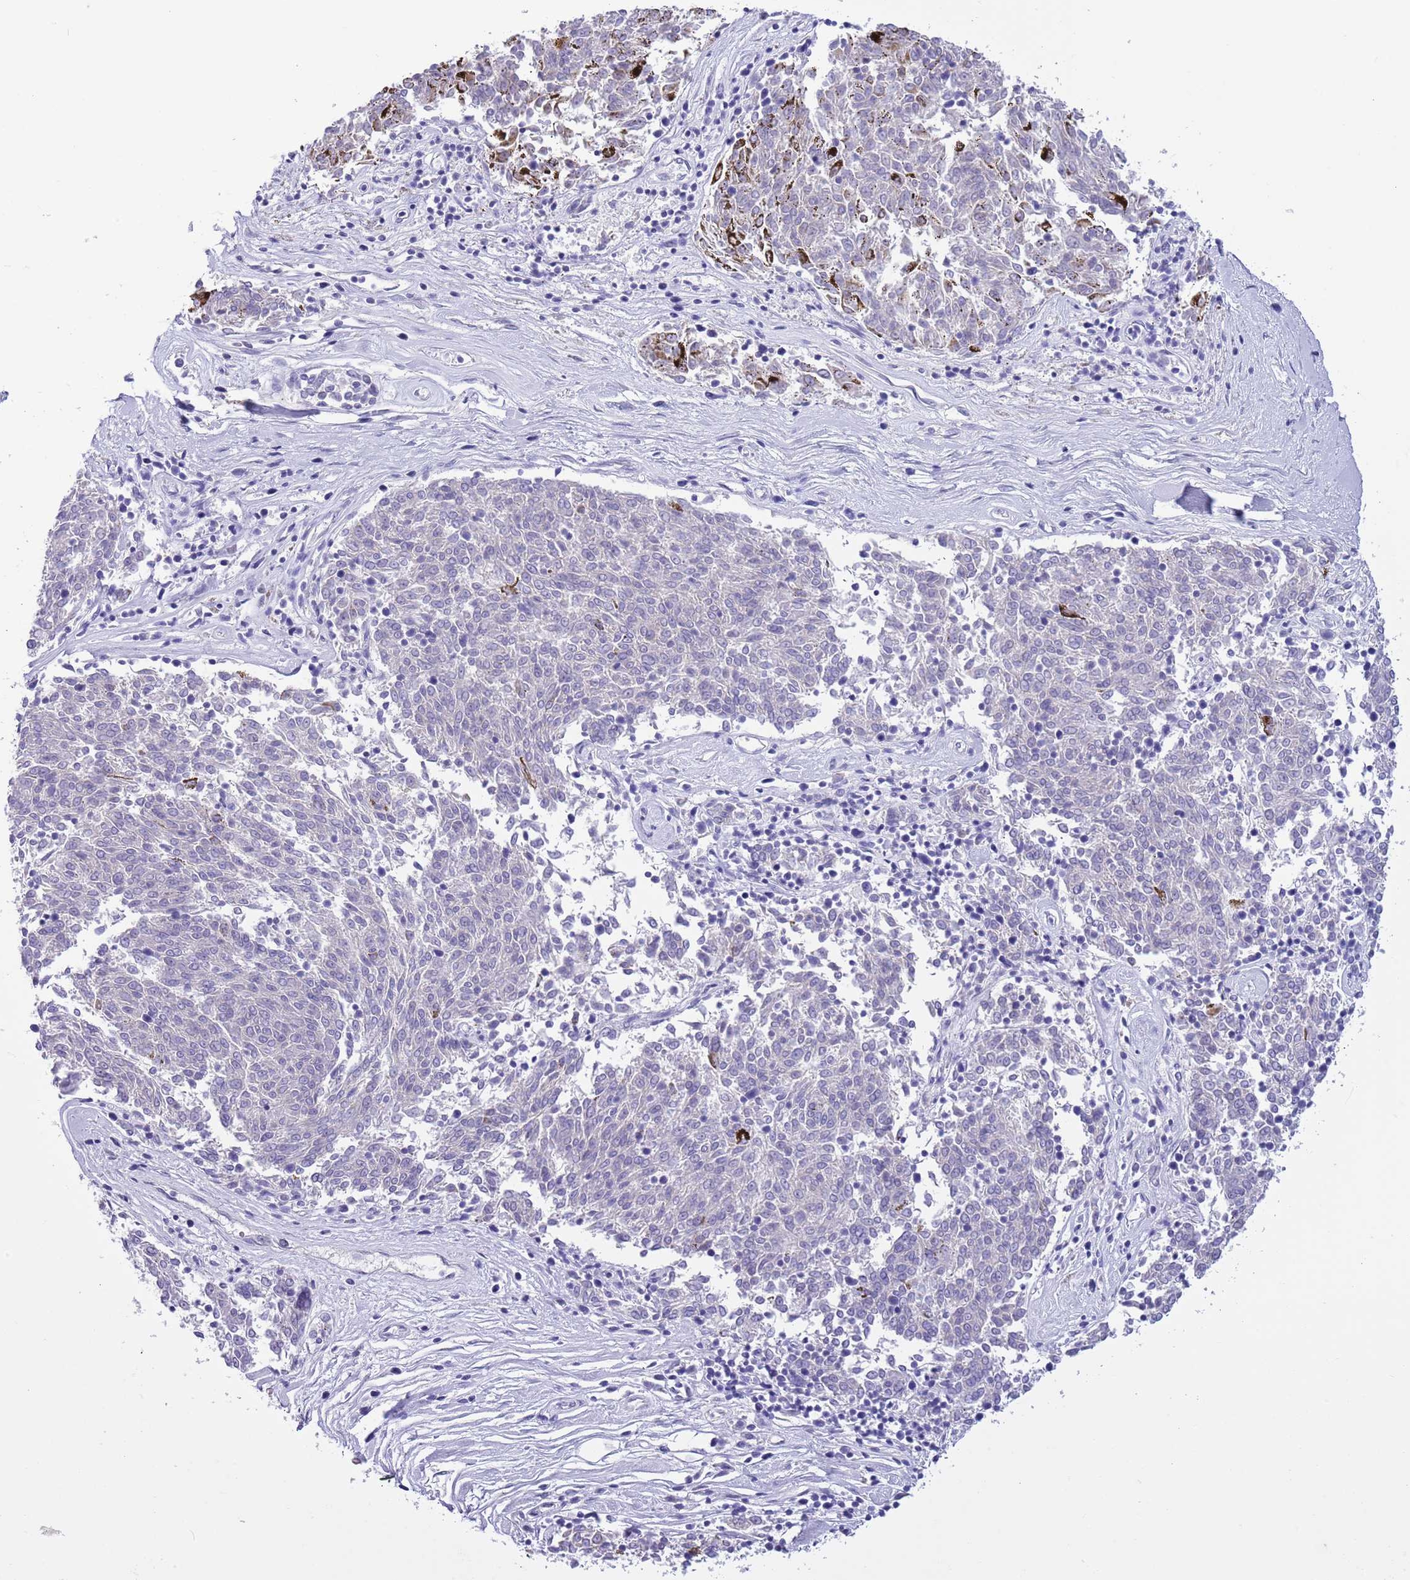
{"staining": {"intensity": "negative", "quantity": "none", "location": "none"}, "tissue": "melanoma", "cell_type": "Tumor cells", "image_type": "cancer", "snomed": [{"axis": "morphology", "description": "Malignant melanoma, NOS"}, {"axis": "topography", "description": "Skin"}], "caption": "Tumor cells are negative for protein expression in human malignant melanoma.", "gene": "NET1", "patient": {"sex": "female", "age": 72}}